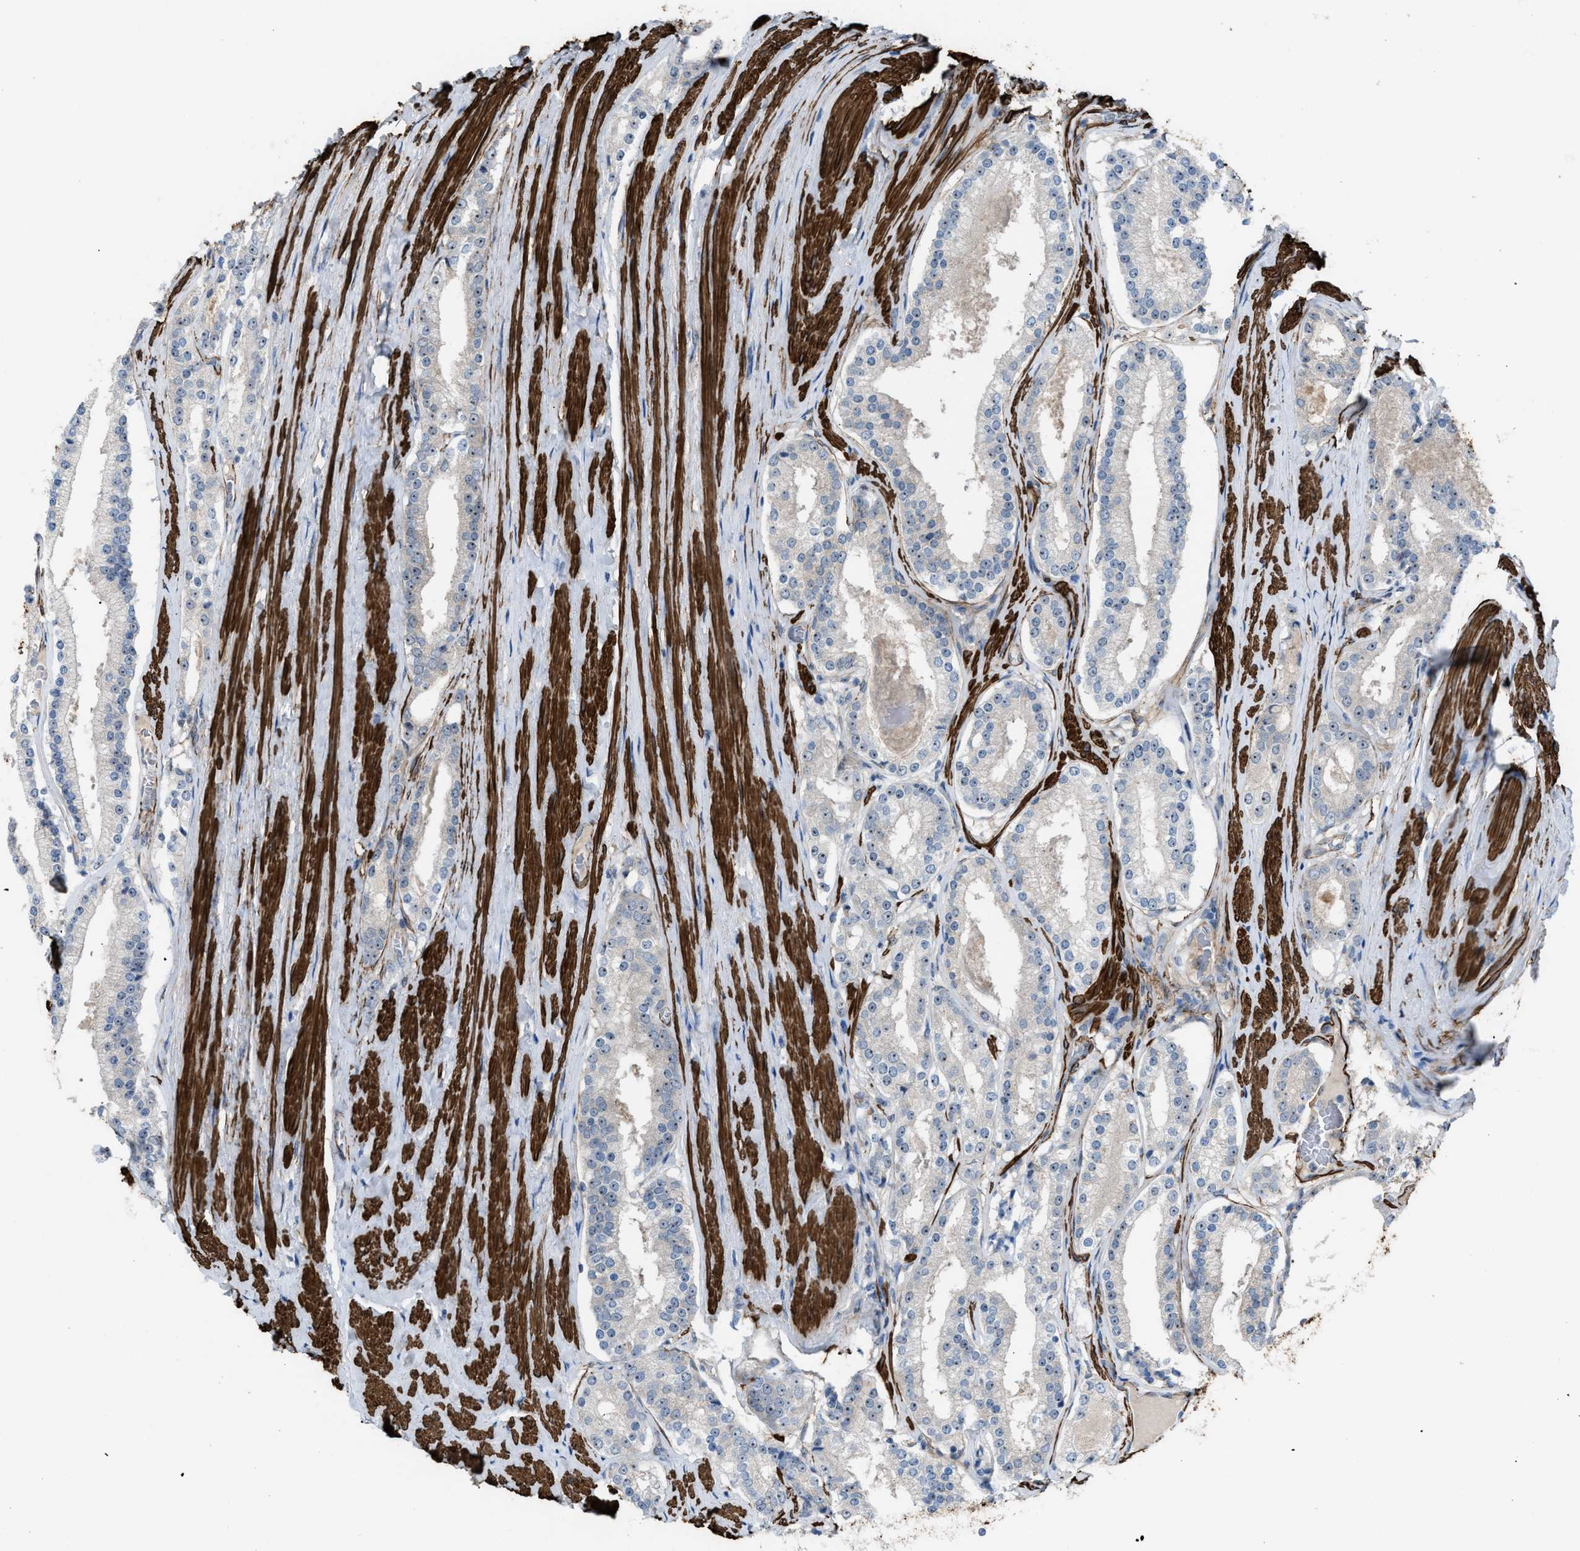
{"staining": {"intensity": "weak", "quantity": ">75%", "location": "nuclear"}, "tissue": "prostate cancer", "cell_type": "Tumor cells", "image_type": "cancer", "snomed": [{"axis": "morphology", "description": "Adenocarcinoma, Low grade"}, {"axis": "topography", "description": "Prostate"}], "caption": "A brown stain highlights weak nuclear positivity of a protein in human prostate adenocarcinoma (low-grade) tumor cells.", "gene": "NQO2", "patient": {"sex": "male", "age": 70}}